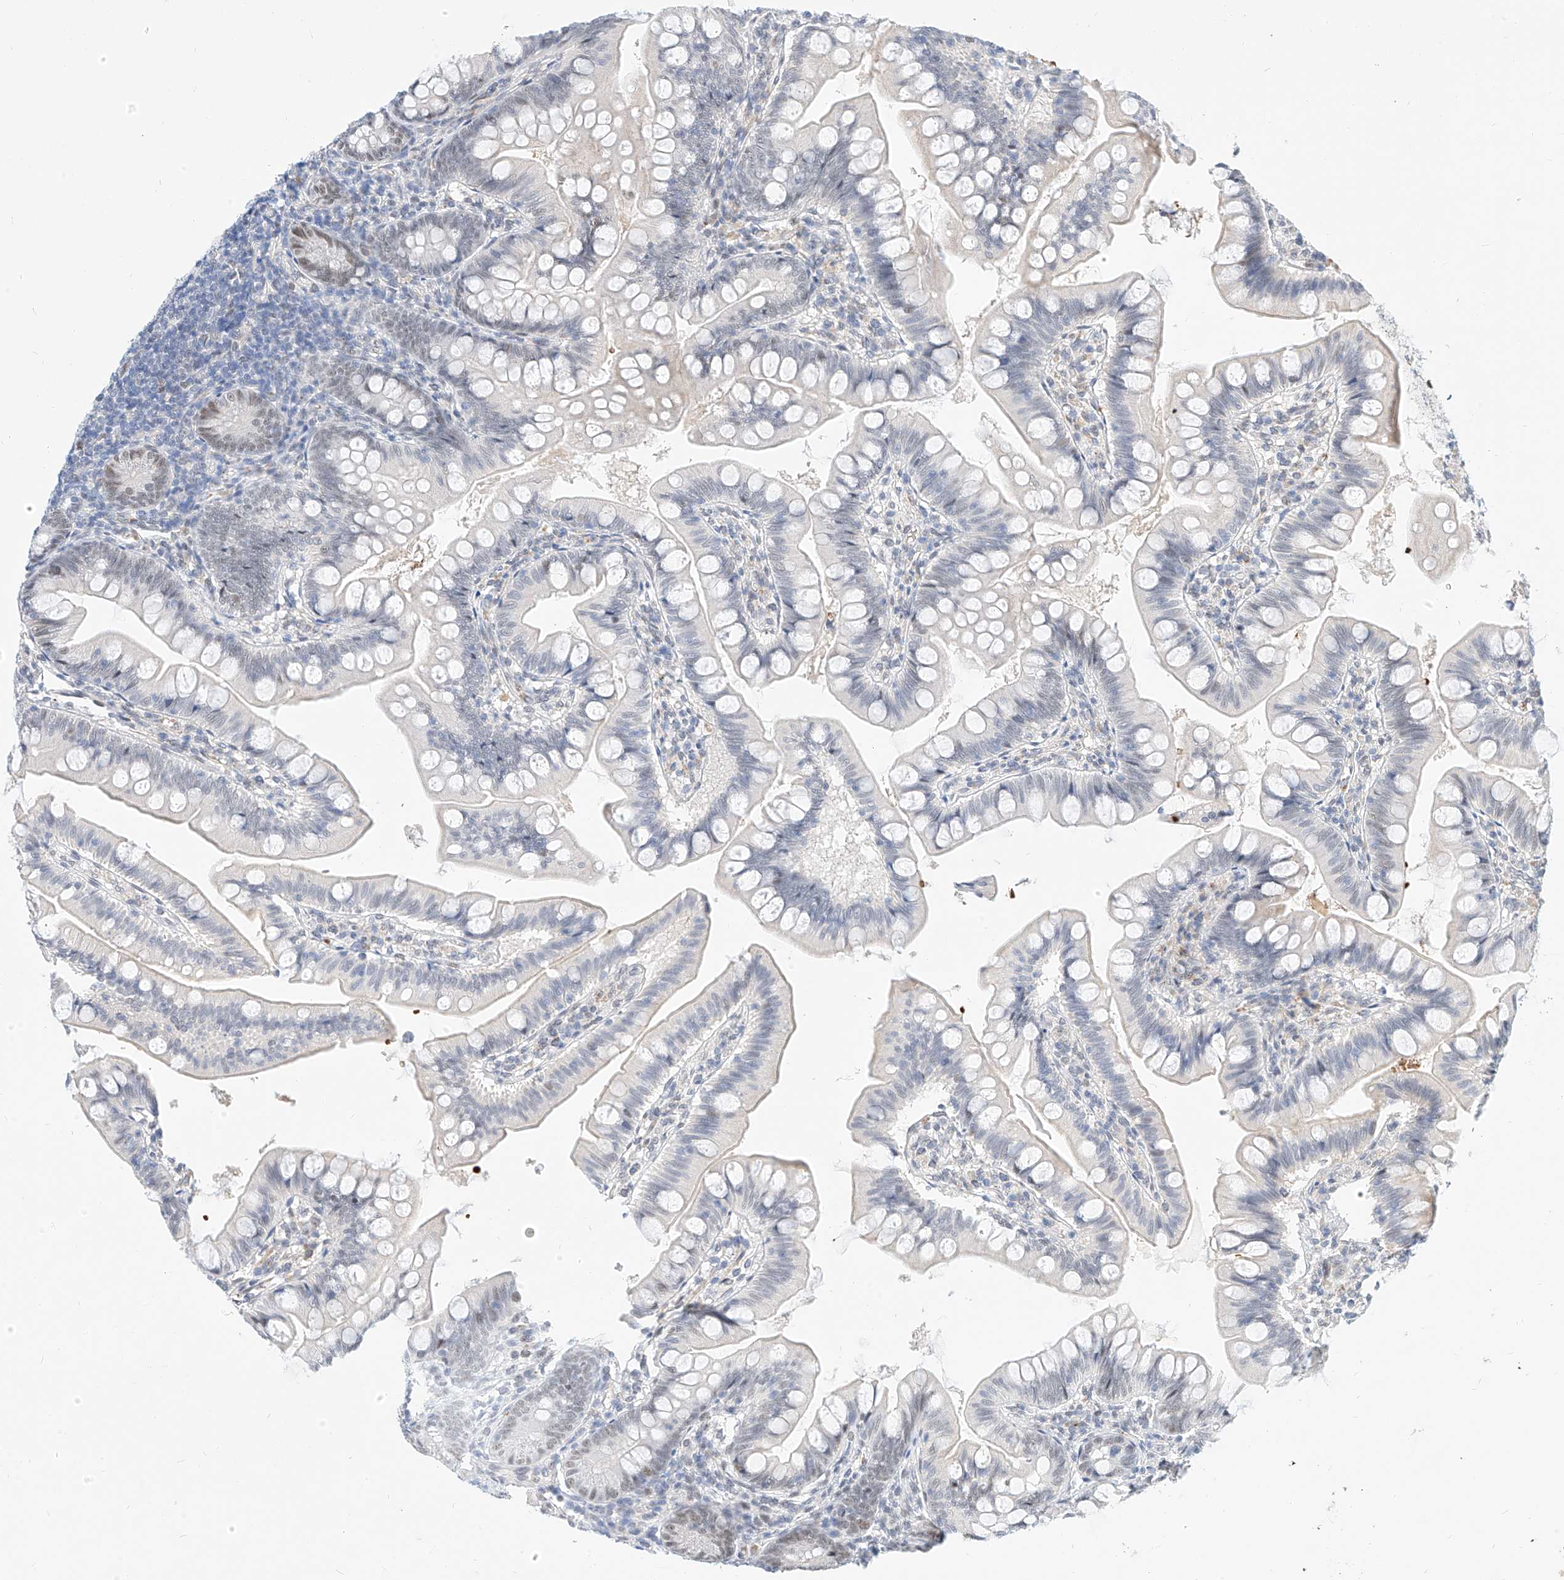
{"staining": {"intensity": "moderate", "quantity": "<25%", "location": "nuclear"}, "tissue": "small intestine", "cell_type": "Glandular cells", "image_type": "normal", "snomed": [{"axis": "morphology", "description": "Normal tissue, NOS"}, {"axis": "topography", "description": "Small intestine"}], "caption": "Immunohistochemical staining of normal small intestine demonstrates low levels of moderate nuclear positivity in about <25% of glandular cells.", "gene": "CBX8", "patient": {"sex": "male", "age": 7}}